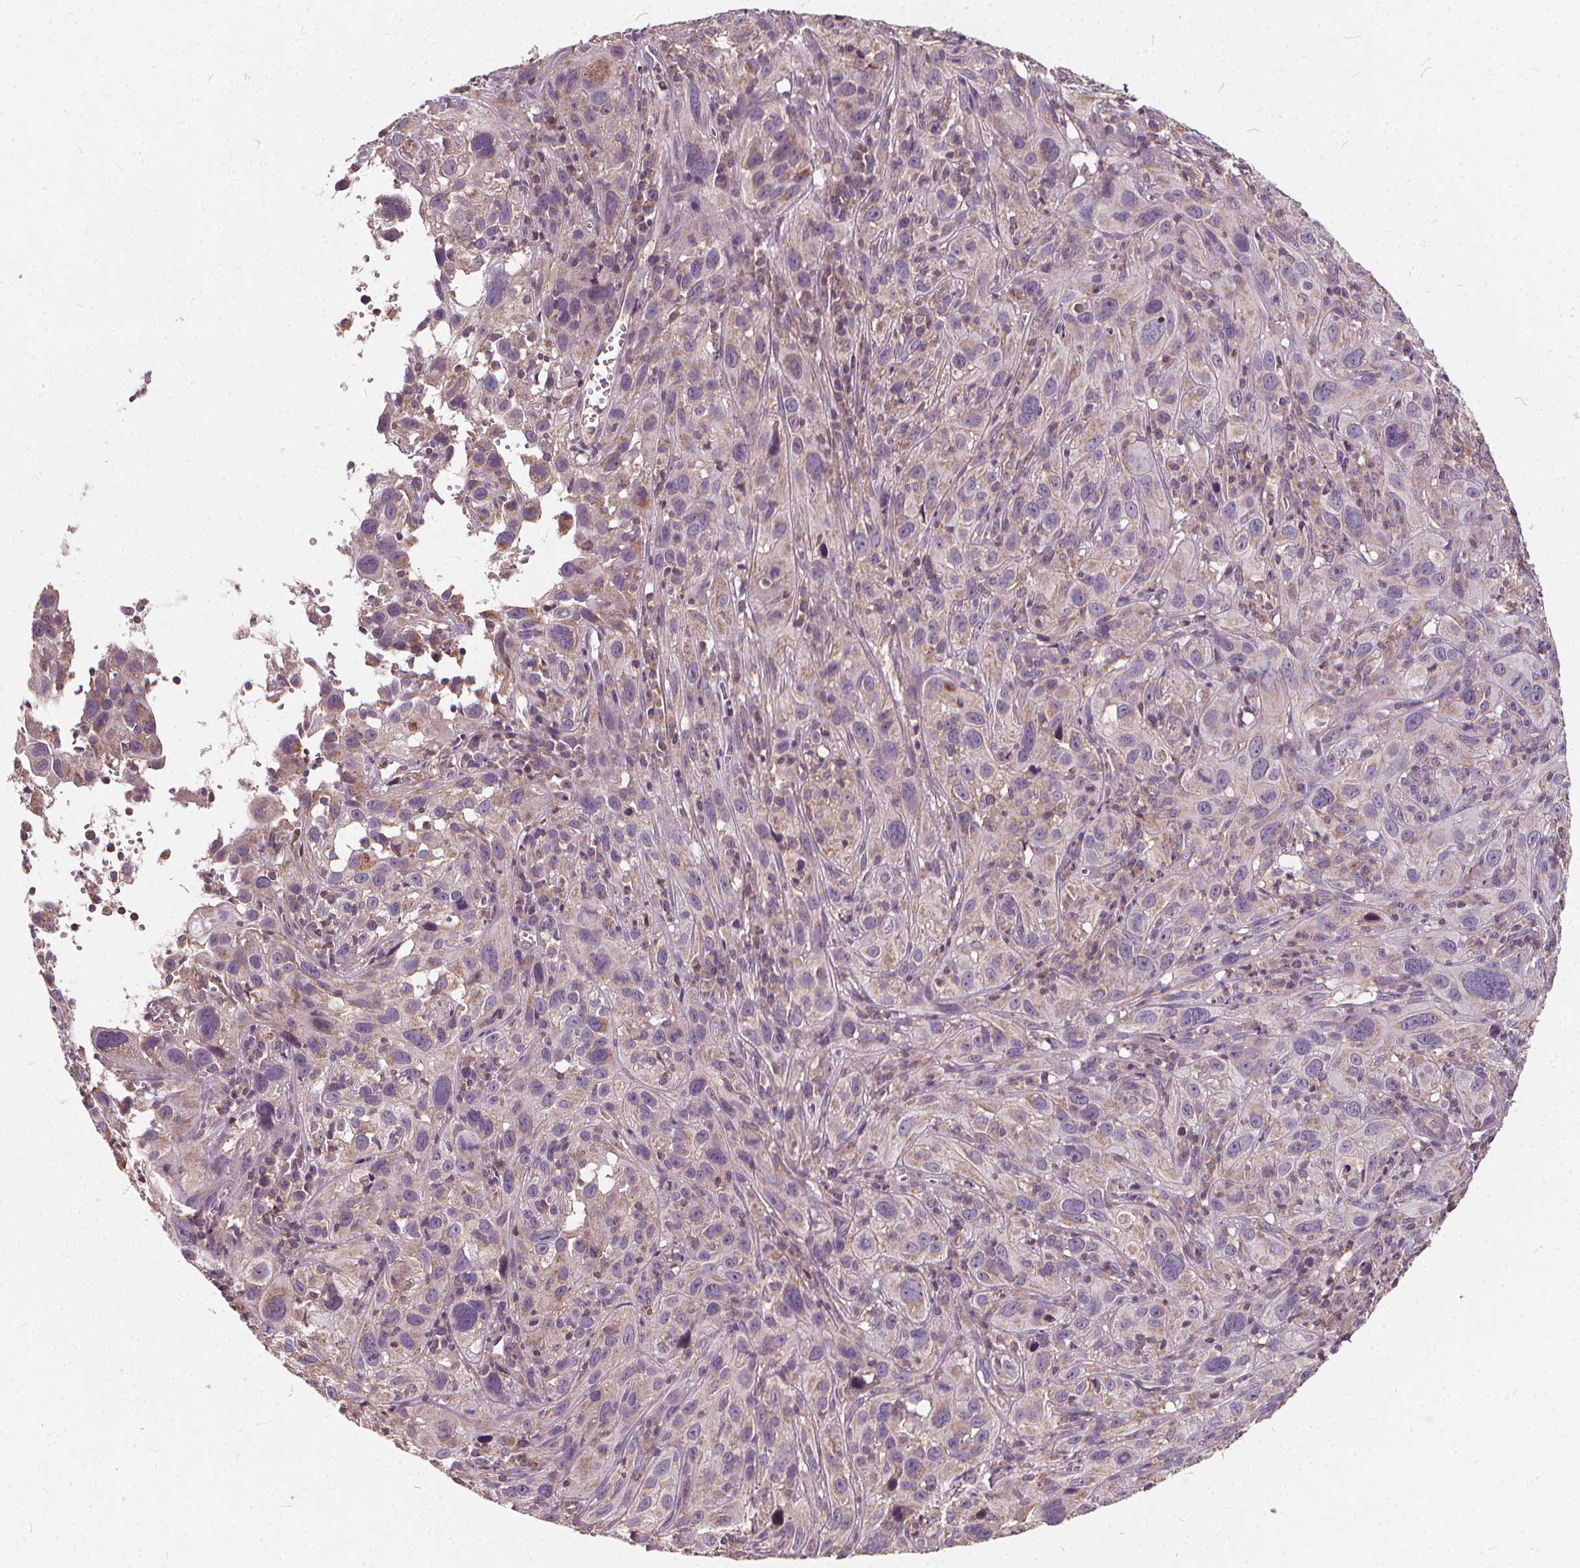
{"staining": {"intensity": "weak", "quantity": "<25%", "location": "cytoplasmic/membranous"}, "tissue": "cervical cancer", "cell_type": "Tumor cells", "image_type": "cancer", "snomed": [{"axis": "morphology", "description": "Squamous cell carcinoma, NOS"}, {"axis": "topography", "description": "Cervix"}], "caption": "Immunohistochemistry image of human cervical cancer stained for a protein (brown), which exhibits no staining in tumor cells. Brightfield microscopy of IHC stained with DAB (brown) and hematoxylin (blue), captured at high magnification.", "gene": "ORAI2", "patient": {"sex": "female", "age": 37}}